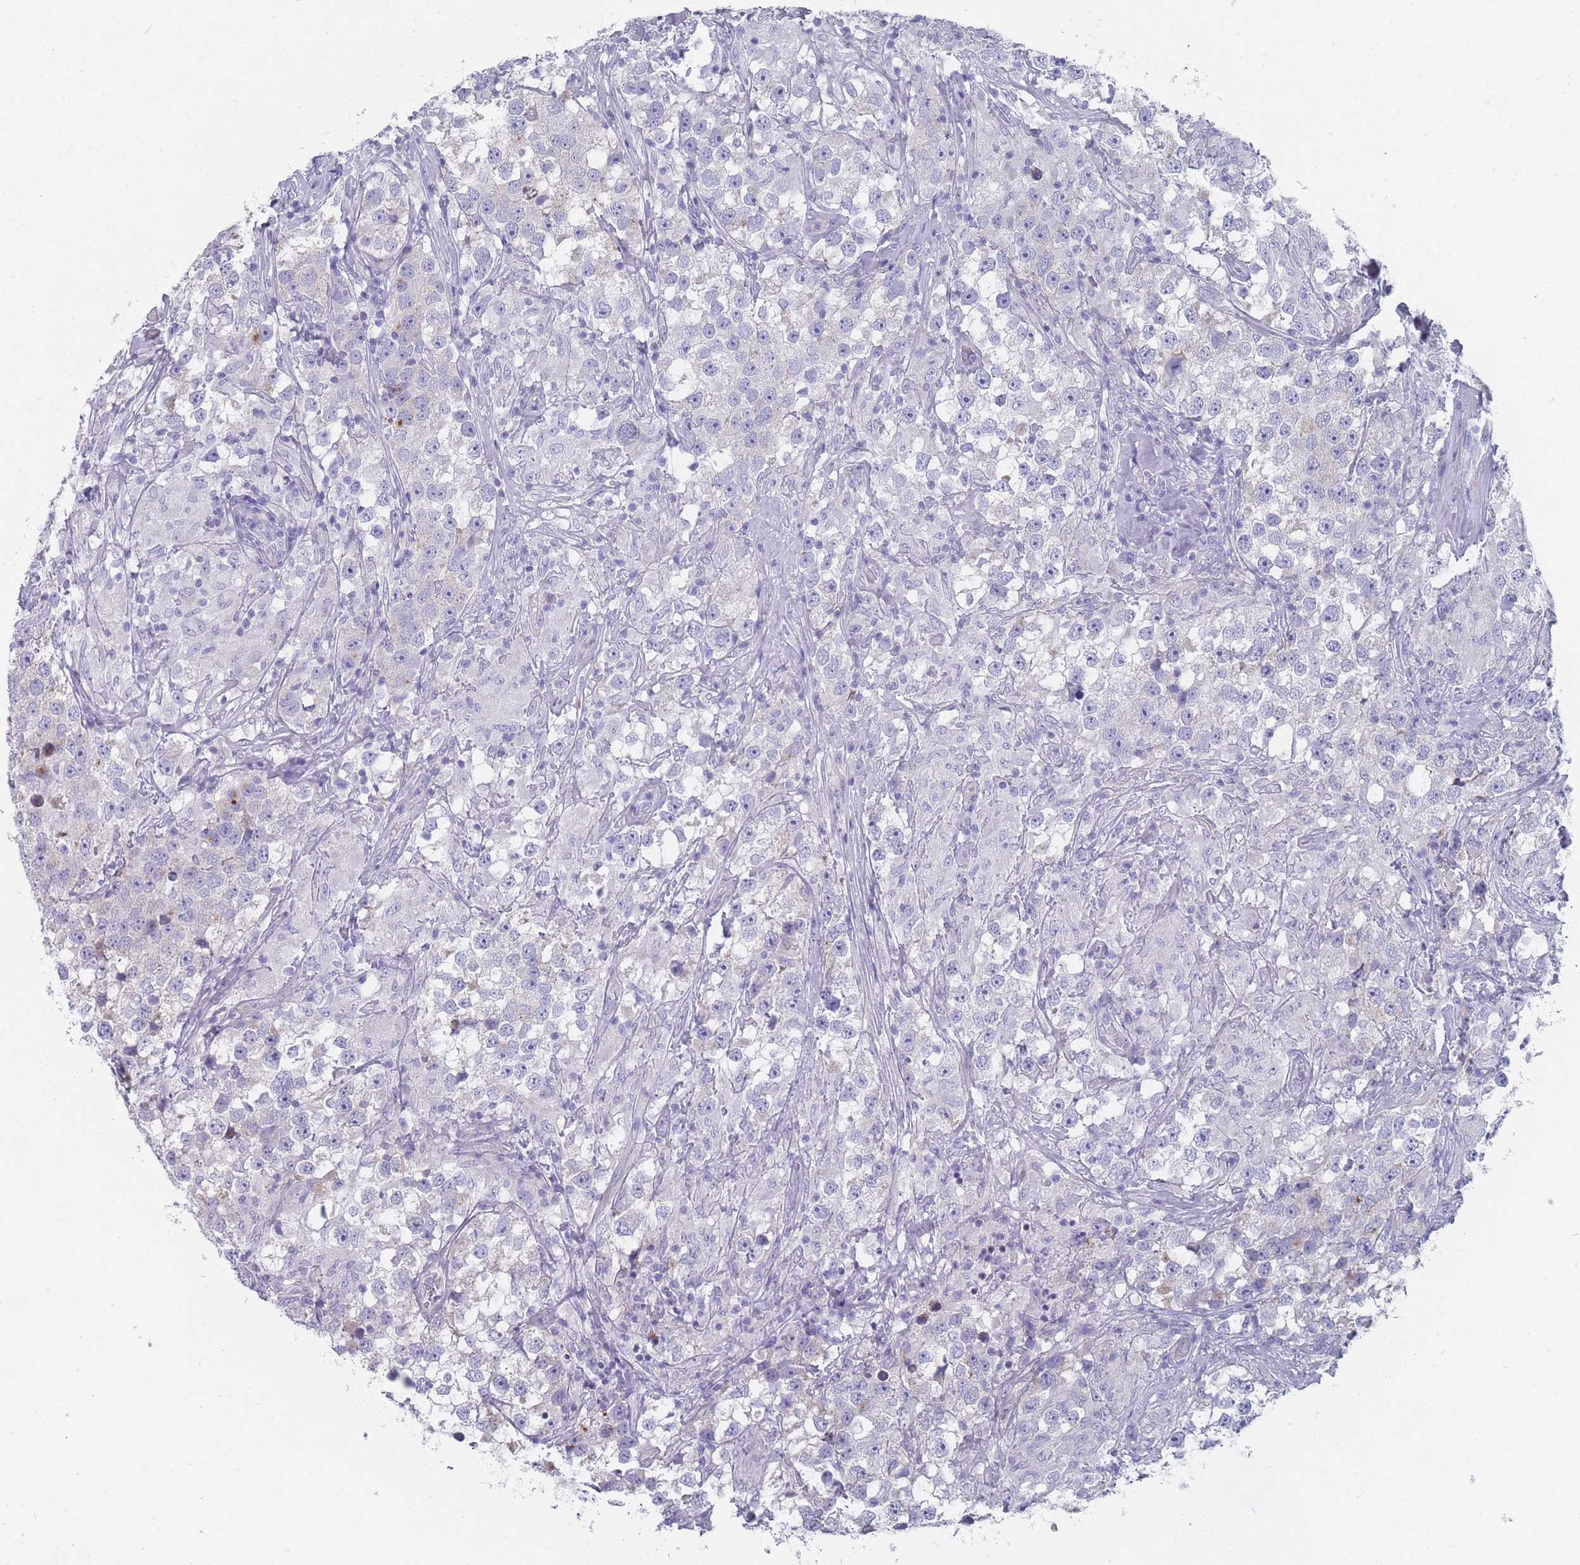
{"staining": {"intensity": "negative", "quantity": "none", "location": "none"}, "tissue": "testis cancer", "cell_type": "Tumor cells", "image_type": "cancer", "snomed": [{"axis": "morphology", "description": "Seminoma, NOS"}, {"axis": "topography", "description": "Testis"}], "caption": "The histopathology image demonstrates no staining of tumor cells in testis cancer.", "gene": "PIGU", "patient": {"sex": "male", "age": 46}}